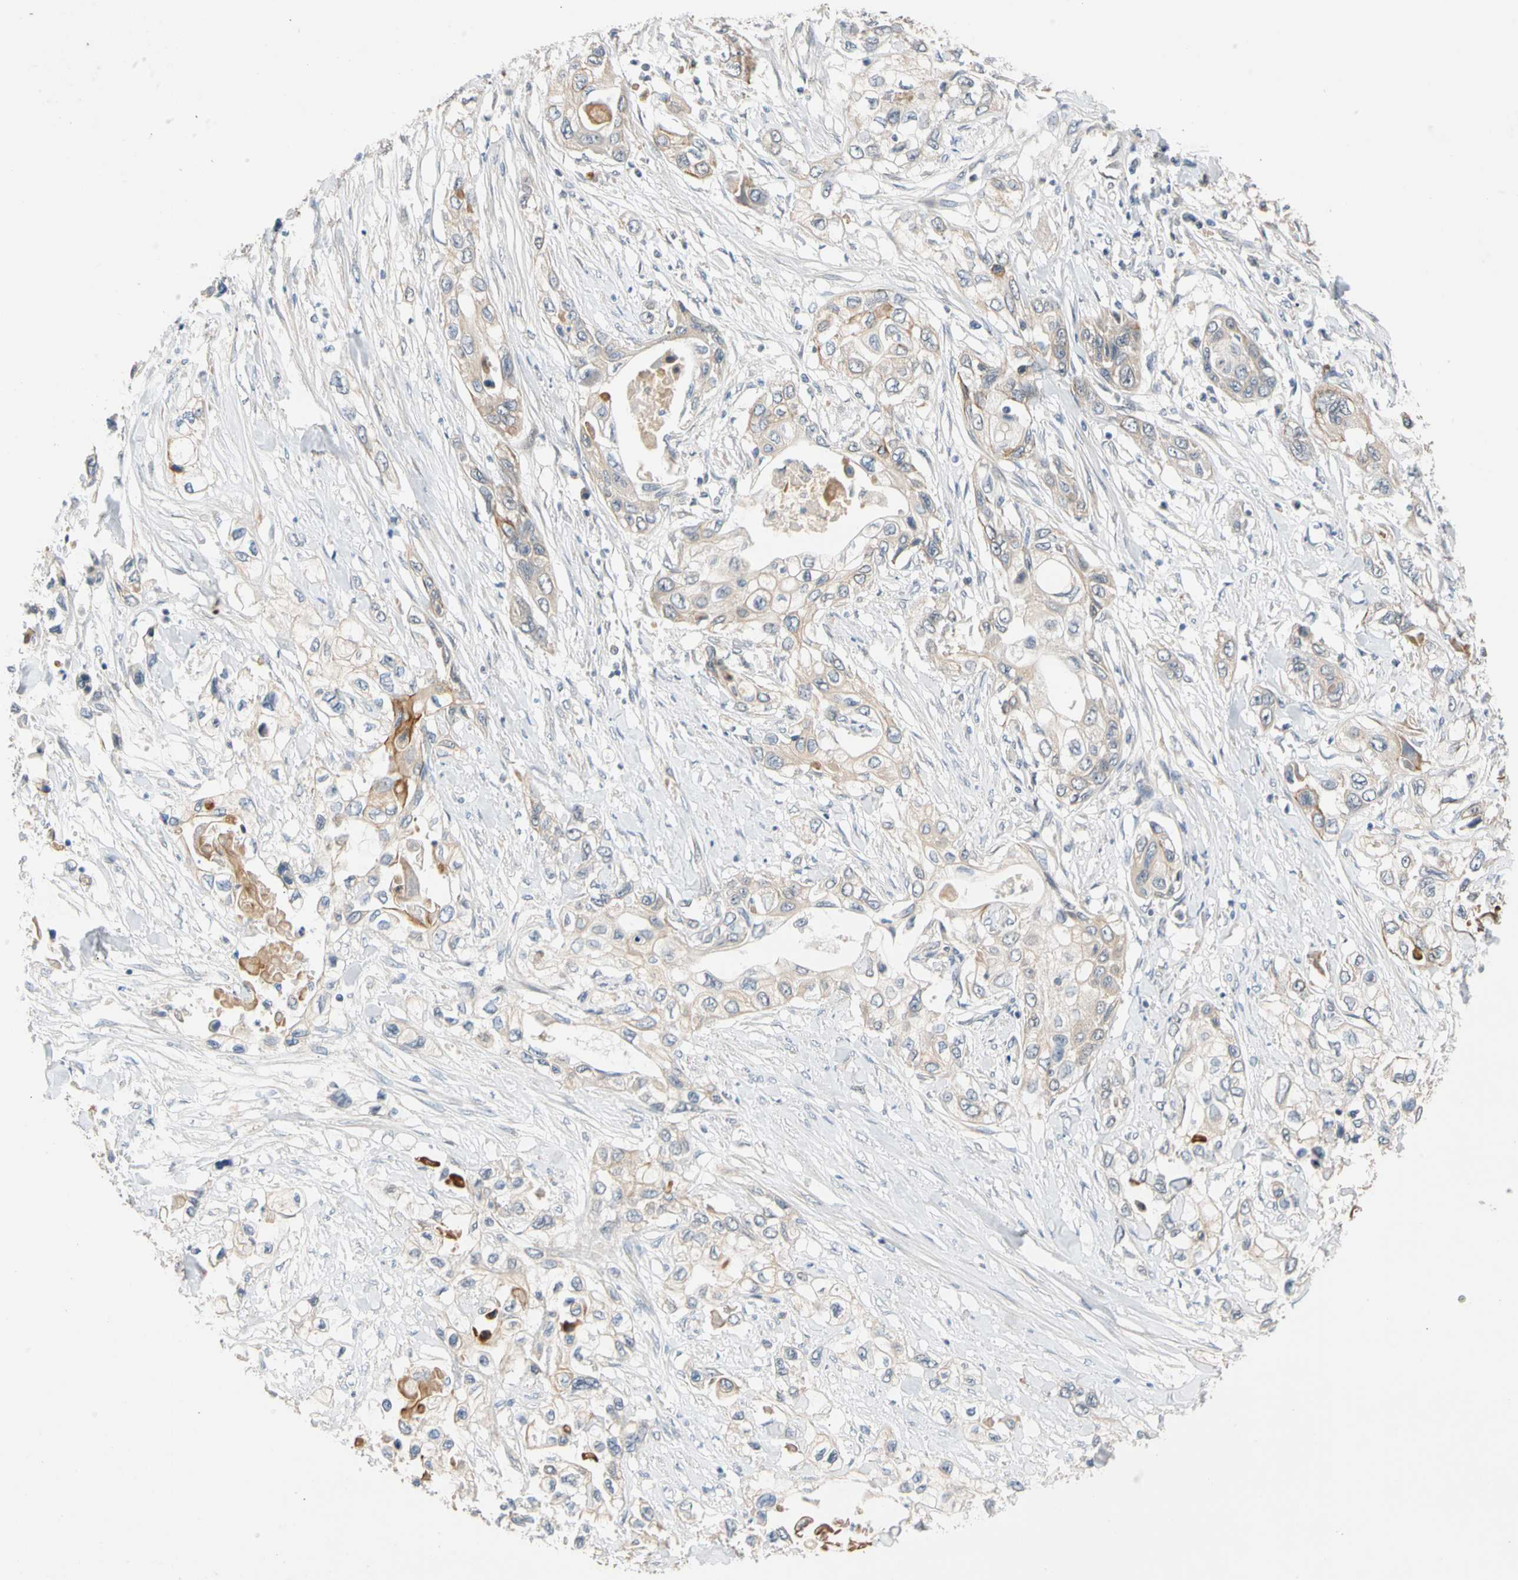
{"staining": {"intensity": "moderate", "quantity": "<25%", "location": "cytoplasmic/membranous"}, "tissue": "pancreatic cancer", "cell_type": "Tumor cells", "image_type": "cancer", "snomed": [{"axis": "morphology", "description": "Adenocarcinoma, NOS"}, {"axis": "topography", "description": "Pancreas"}], "caption": "Human pancreatic adenocarcinoma stained with a protein marker reveals moderate staining in tumor cells.", "gene": "CNST", "patient": {"sex": "female", "age": 70}}